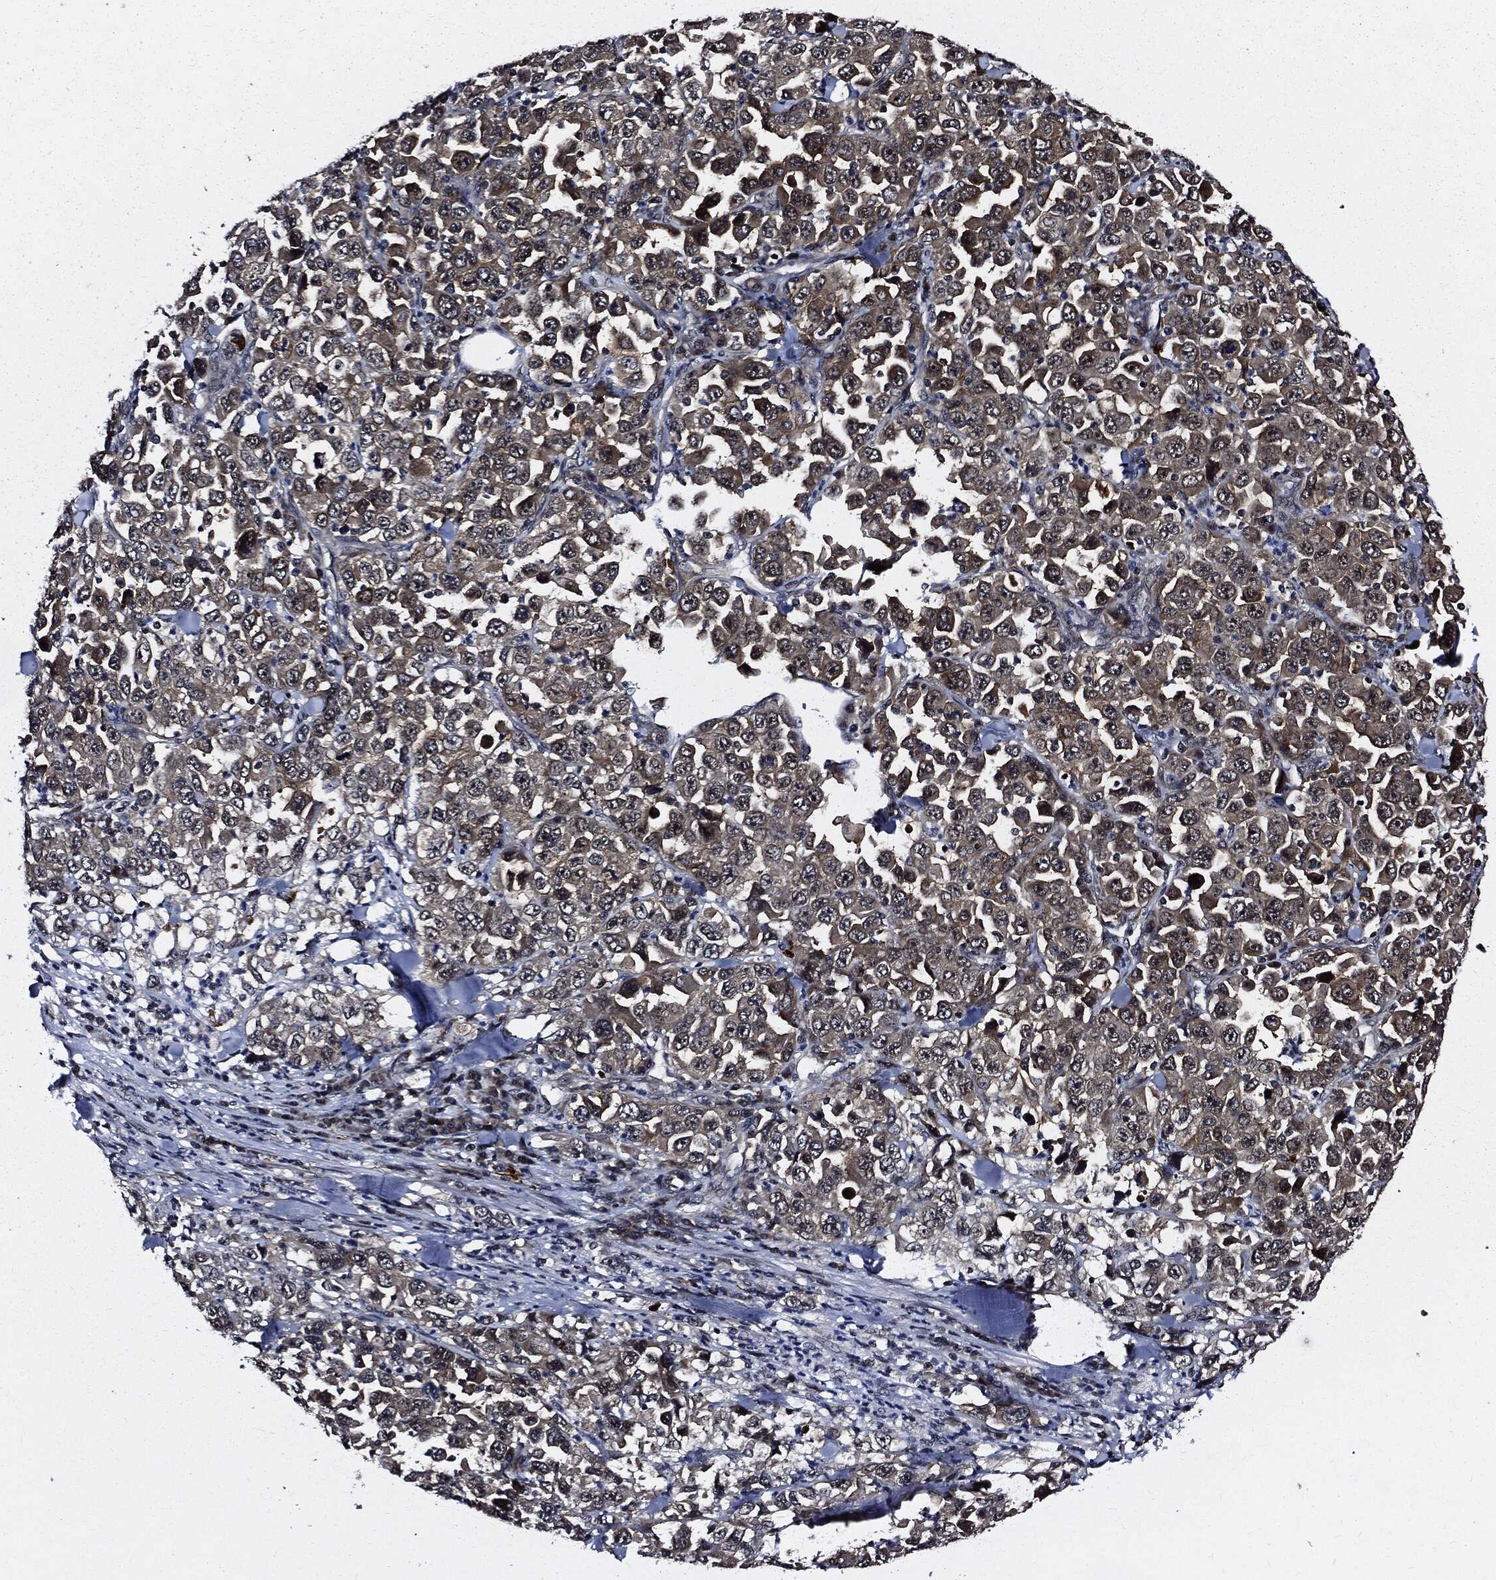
{"staining": {"intensity": "negative", "quantity": "none", "location": "none"}, "tissue": "stomach cancer", "cell_type": "Tumor cells", "image_type": "cancer", "snomed": [{"axis": "morphology", "description": "Normal tissue, NOS"}, {"axis": "morphology", "description": "Adenocarcinoma, NOS"}, {"axis": "topography", "description": "Stomach, upper"}, {"axis": "topography", "description": "Stomach"}], "caption": "DAB (3,3'-diaminobenzidine) immunohistochemical staining of adenocarcinoma (stomach) demonstrates no significant expression in tumor cells. Nuclei are stained in blue.", "gene": "SUGT1", "patient": {"sex": "male", "age": 59}}